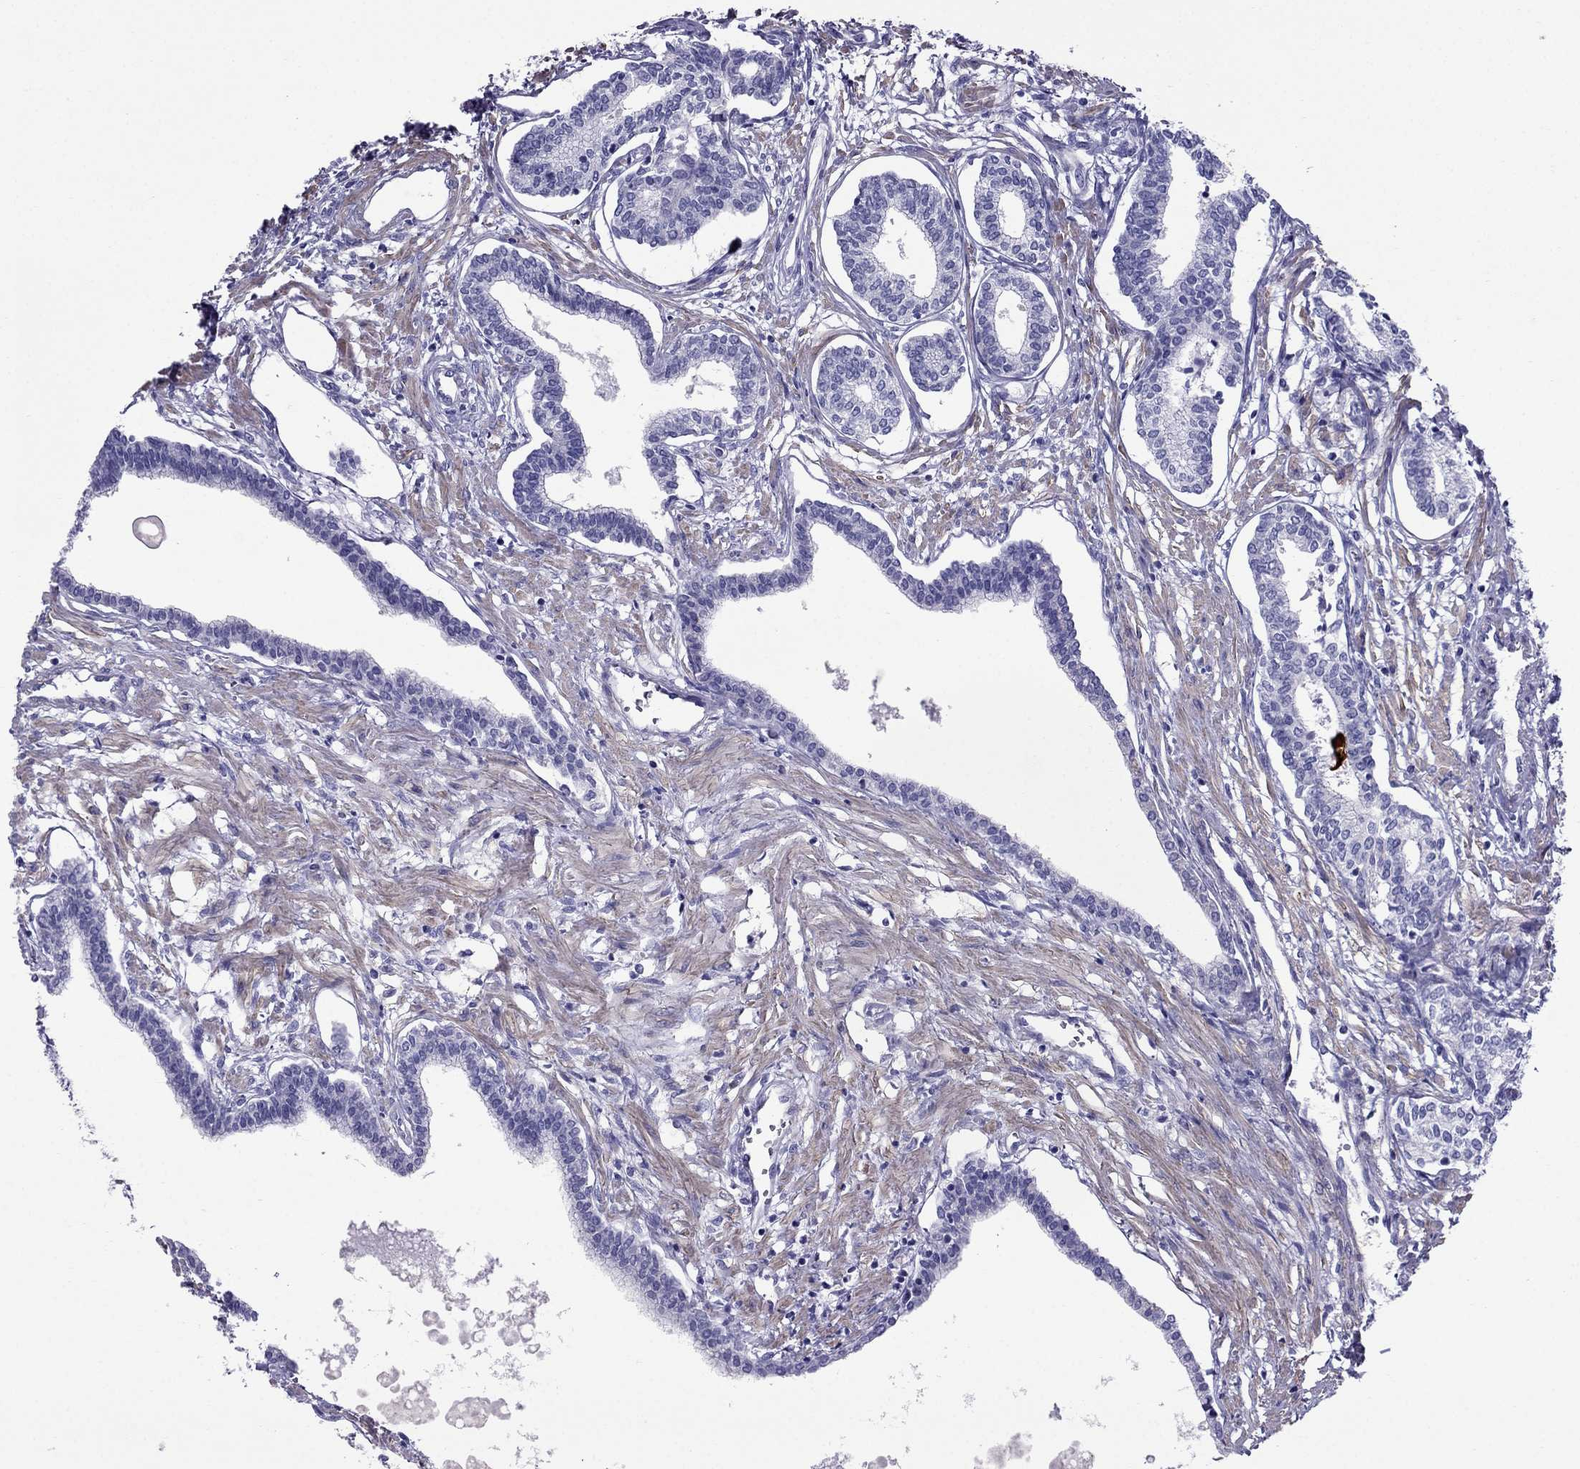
{"staining": {"intensity": "negative", "quantity": "none", "location": "none"}, "tissue": "prostate", "cell_type": "Glandular cells", "image_type": "normal", "snomed": [{"axis": "morphology", "description": "Normal tissue, NOS"}, {"axis": "topography", "description": "Prostate"}], "caption": "Human prostate stained for a protein using IHC demonstrates no positivity in glandular cells.", "gene": "GPR50", "patient": {"sex": "male", "age": 60}}